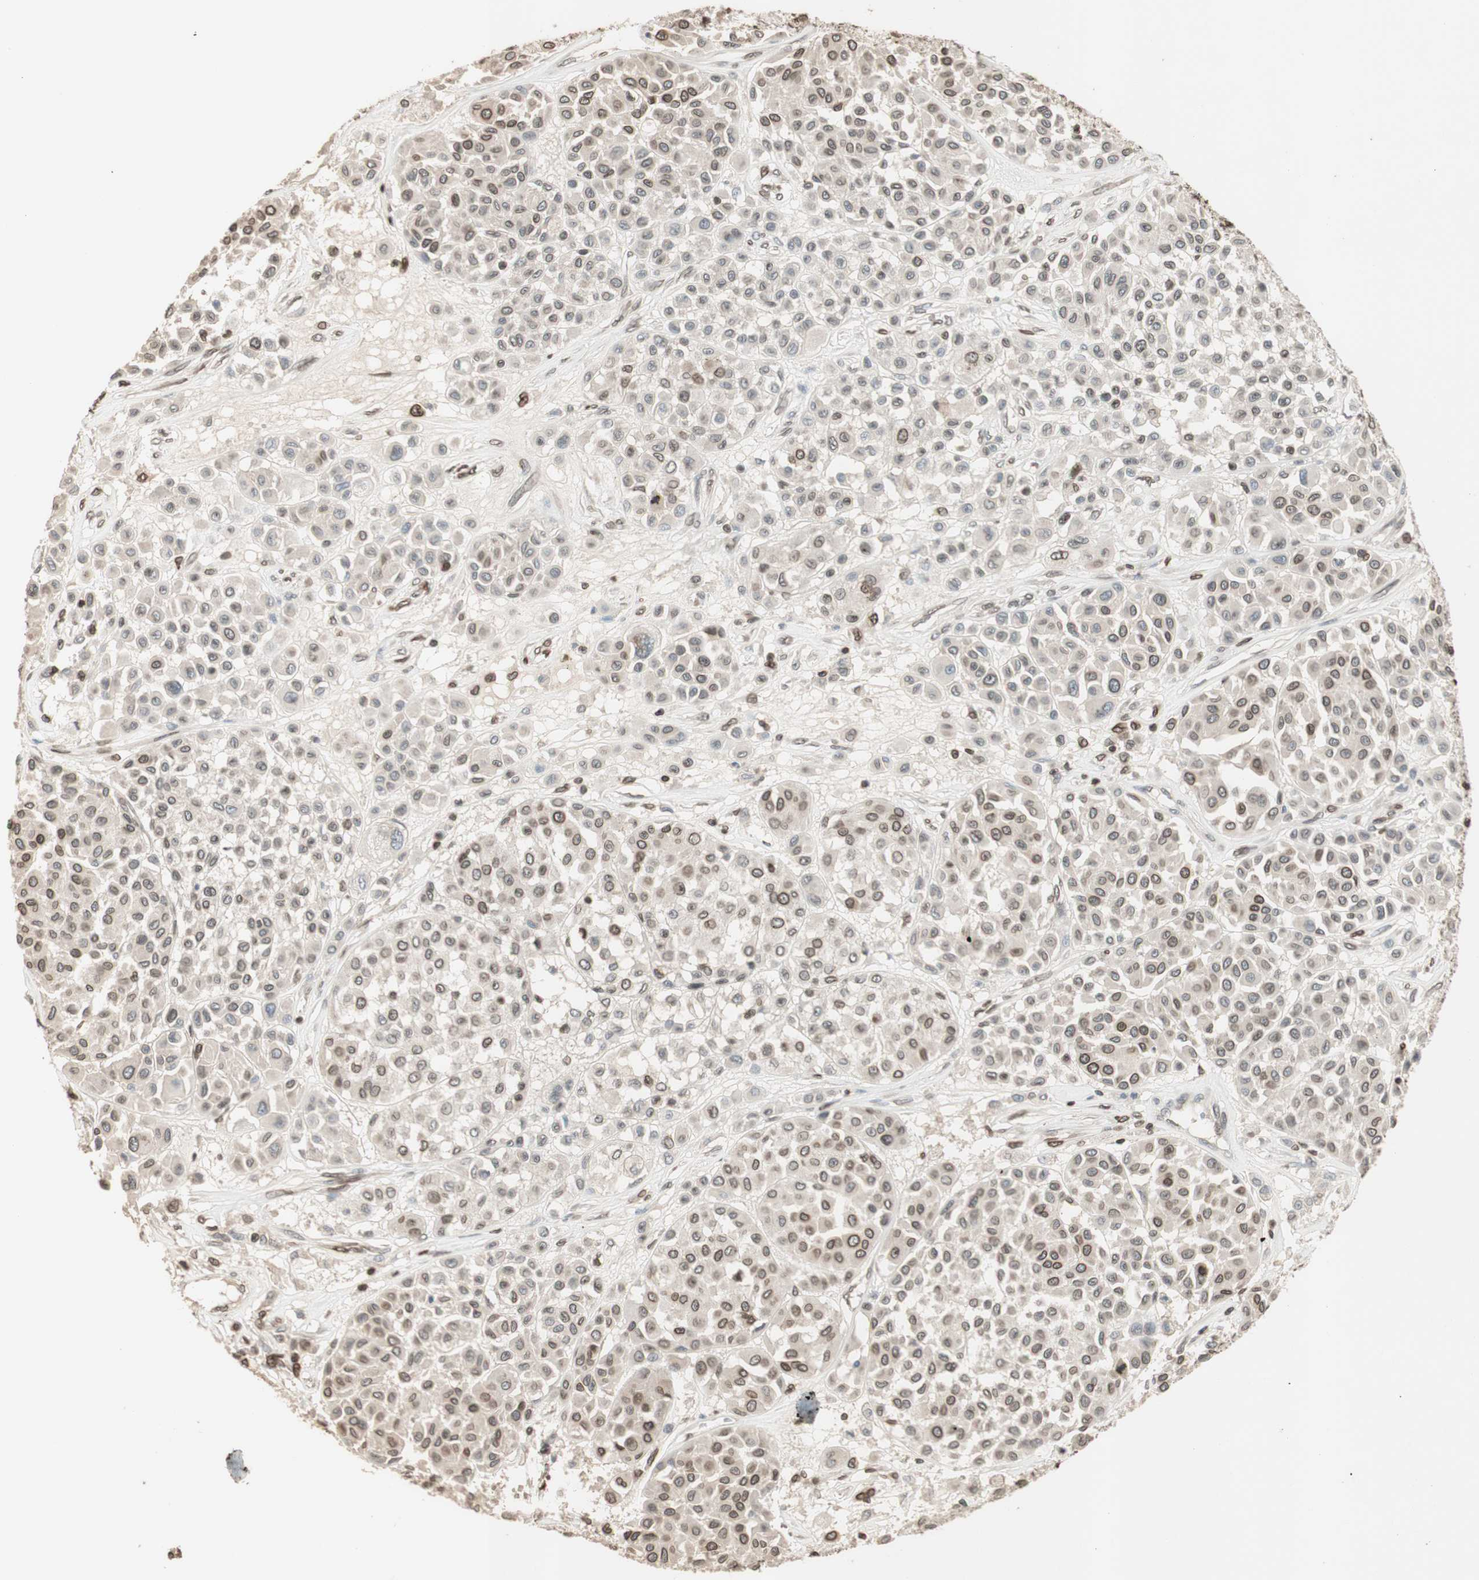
{"staining": {"intensity": "moderate", "quantity": "25%-75%", "location": "cytoplasmic/membranous,nuclear"}, "tissue": "melanoma", "cell_type": "Tumor cells", "image_type": "cancer", "snomed": [{"axis": "morphology", "description": "Malignant melanoma, Metastatic site"}, {"axis": "topography", "description": "Soft tissue"}], "caption": "Protein expression by immunohistochemistry (IHC) displays moderate cytoplasmic/membranous and nuclear staining in about 25%-75% of tumor cells in malignant melanoma (metastatic site). Using DAB (3,3'-diaminobenzidine) (brown) and hematoxylin (blue) stains, captured at high magnification using brightfield microscopy.", "gene": "TMPO", "patient": {"sex": "male", "age": 41}}